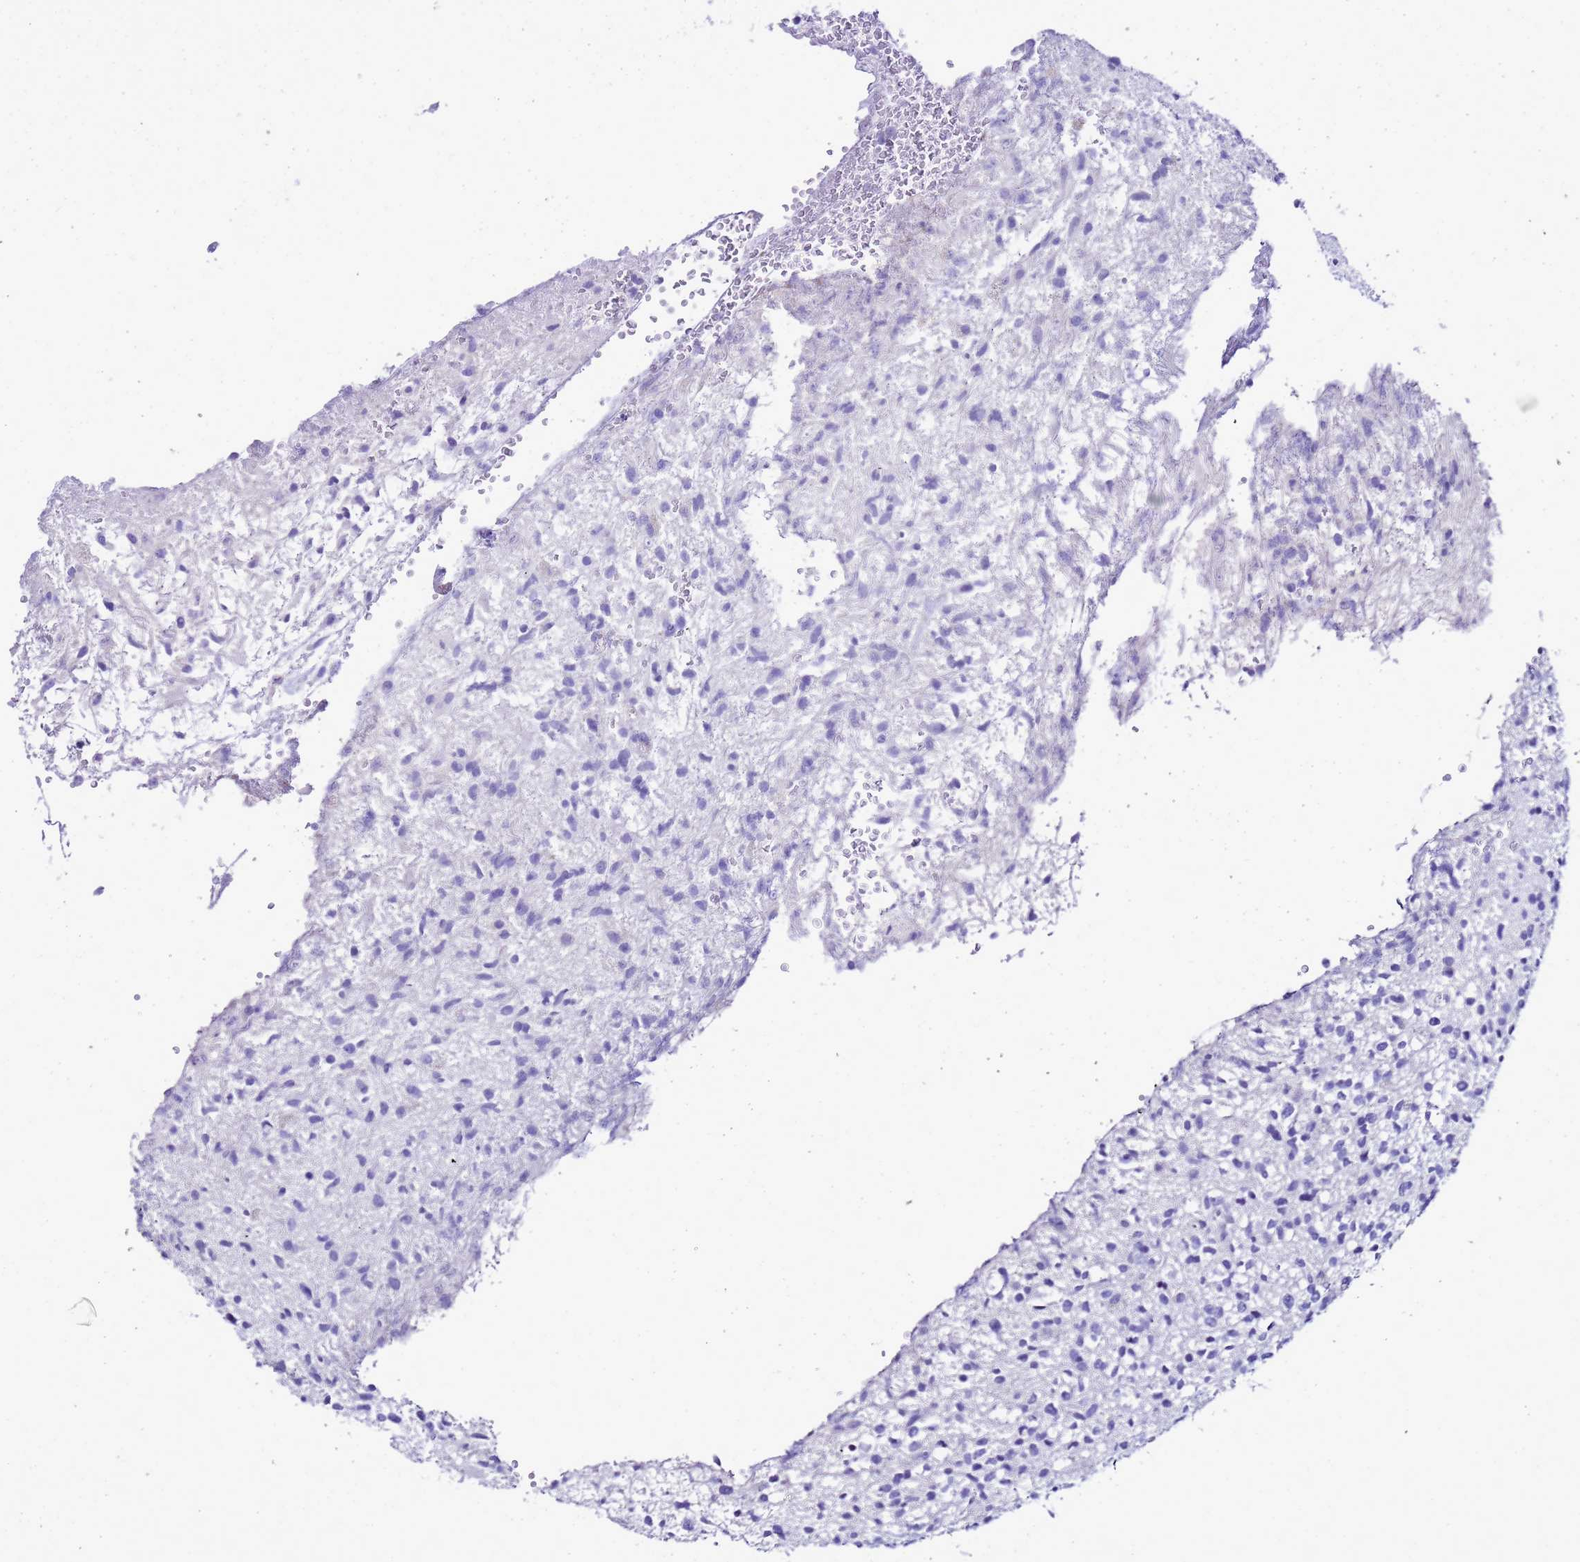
{"staining": {"intensity": "negative", "quantity": "none", "location": "none"}, "tissue": "glioma", "cell_type": "Tumor cells", "image_type": "cancer", "snomed": [{"axis": "morphology", "description": "Glioma, malignant, High grade"}, {"axis": "topography", "description": "Brain"}], "caption": "An immunohistochemistry micrograph of glioma is shown. There is no staining in tumor cells of glioma. (DAB IHC with hematoxylin counter stain).", "gene": "BEST2", "patient": {"sex": "male", "age": 56}}